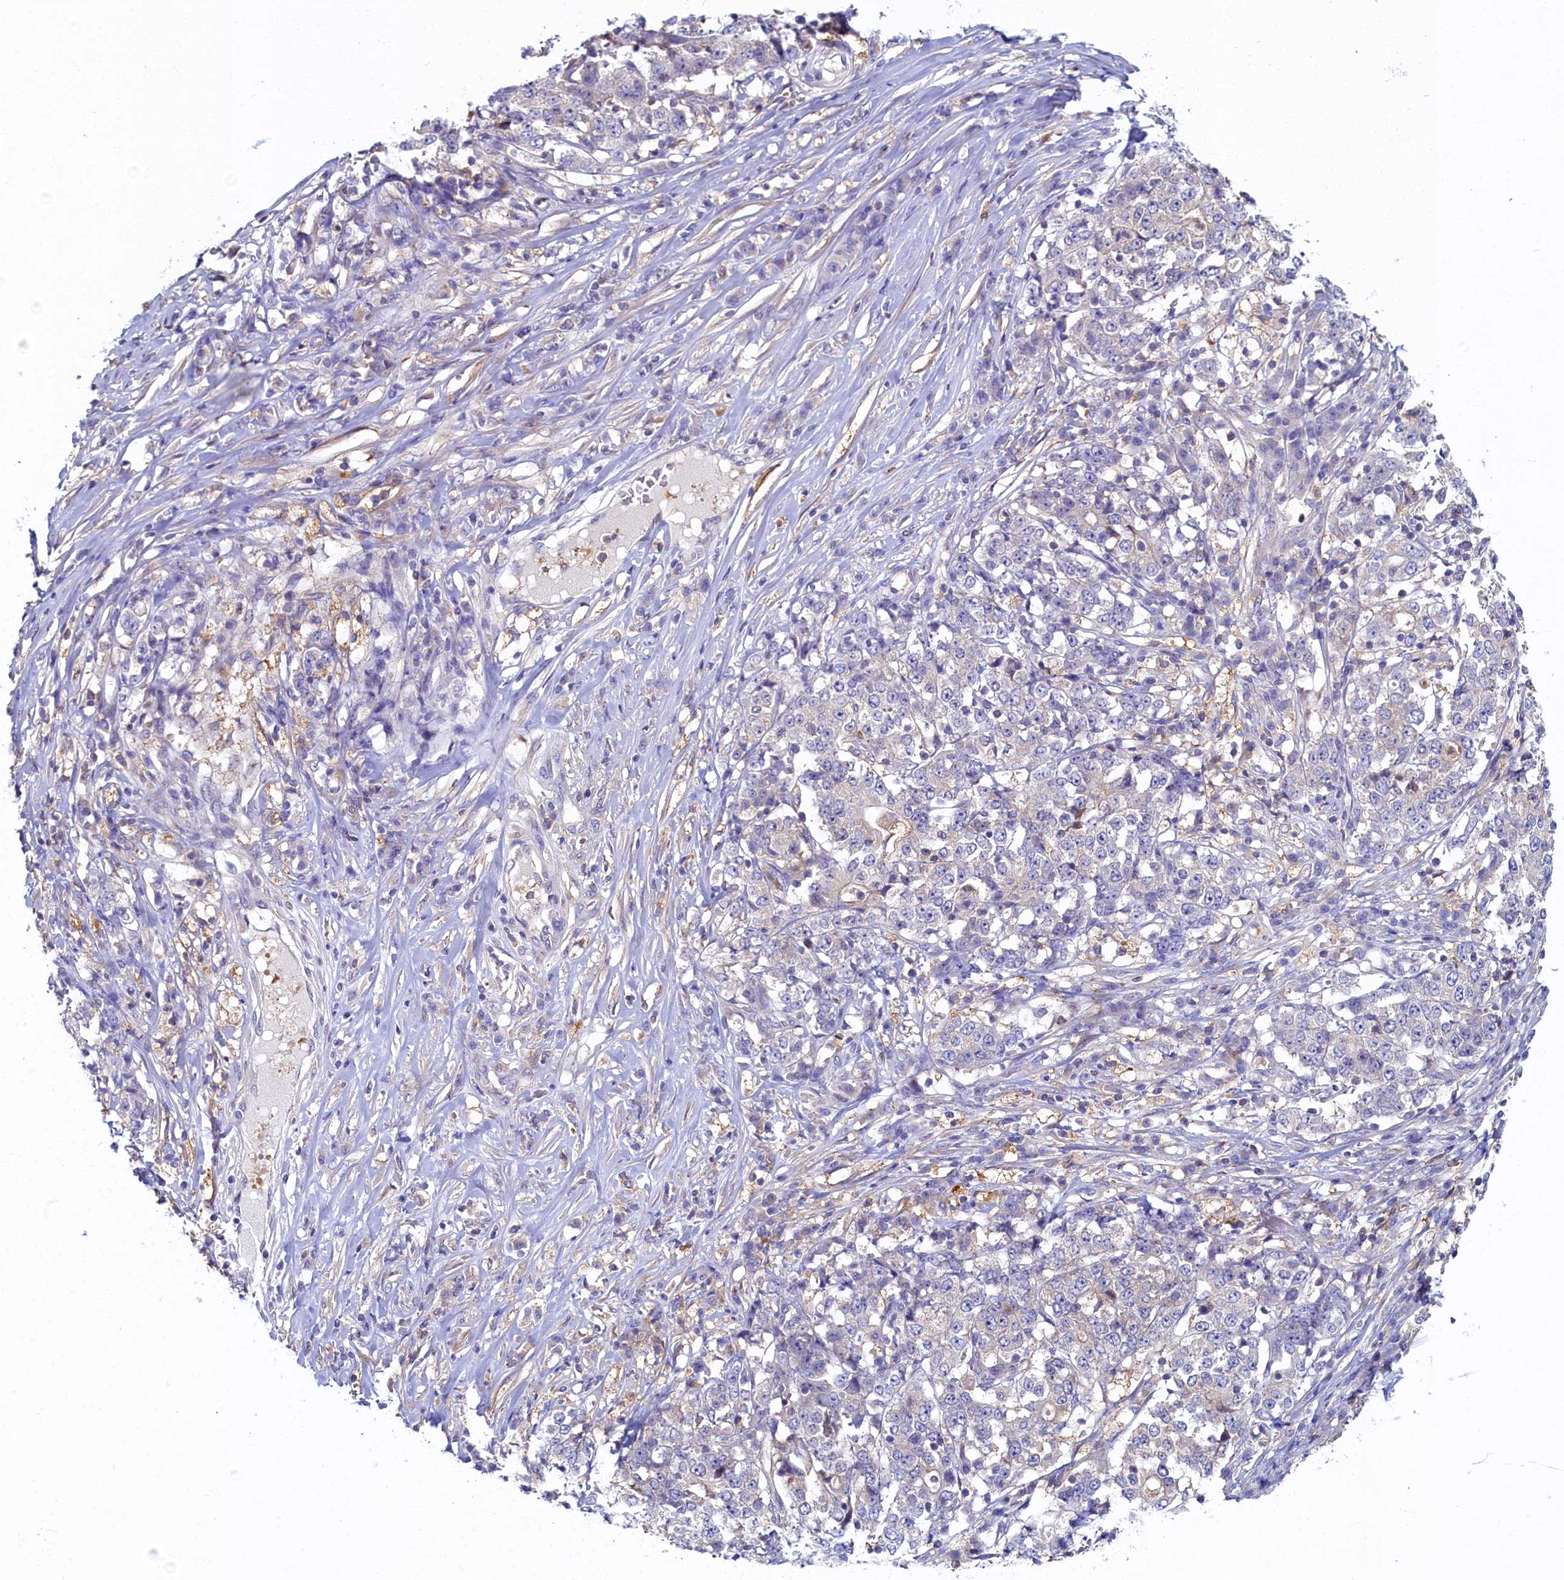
{"staining": {"intensity": "negative", "quantity": "none", "location": "none"}, "tissue": "stomach cancer", "cell_type": "Tumor cells", "image_type": "cancer", "snomed": [{"axis": "morphology", "description": "Adenocarcinoma, NOS"}, {"axis": "topography", "description": "Stomach"}], "caption": "Immunohistochemistry image of neoplastic tissue: stomach cancer (adenocarcinoma) stained with DAB displays no significant protein positivity in tumor cells.", "gene": "TIMM8B", "patient": {"sex": "male", "age": 59}}